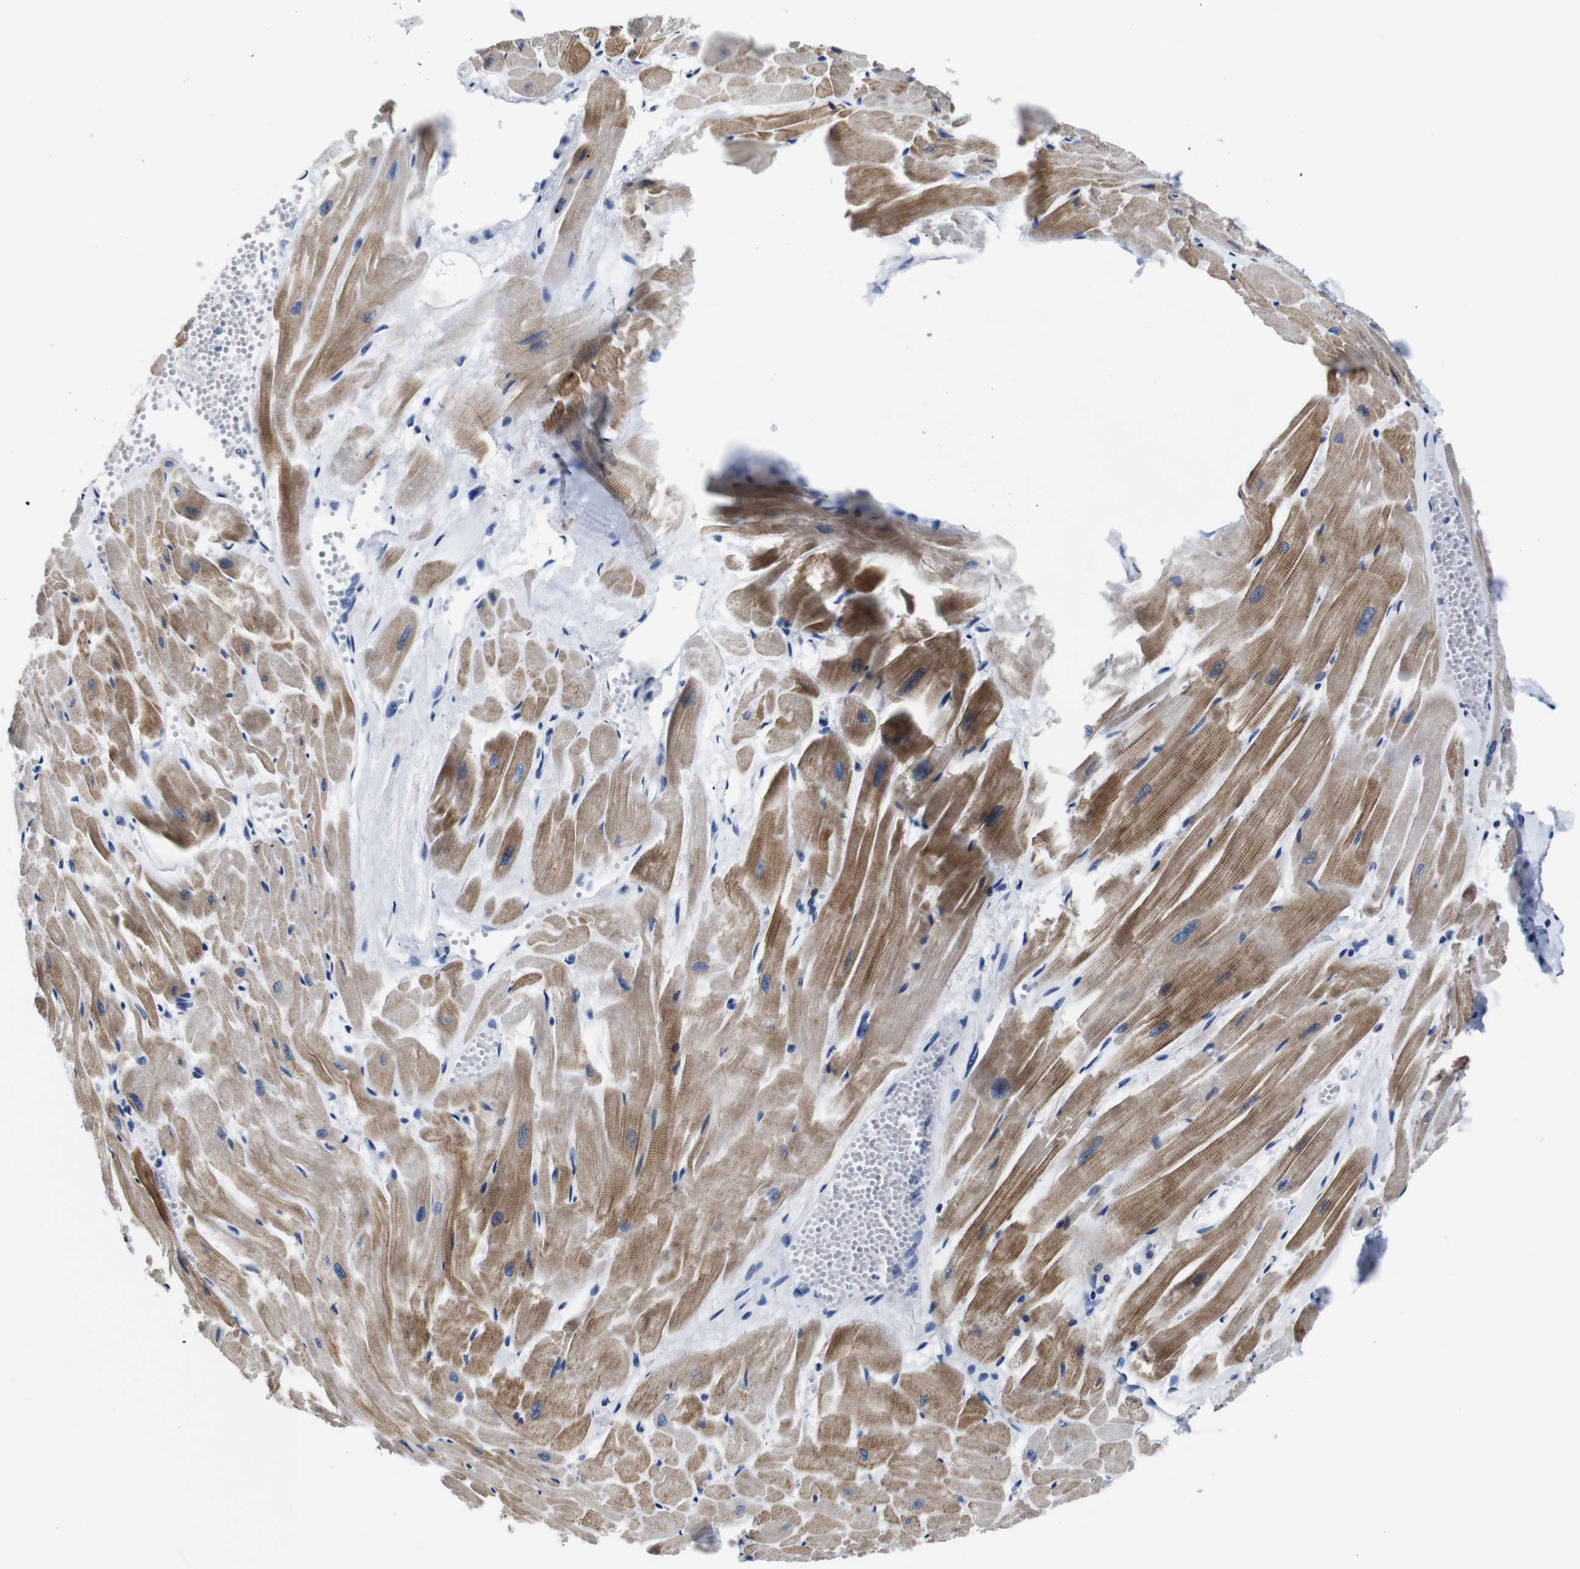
{"staining": {"intensity": "moderate", "quantity": ">75%", "location": "cytoplasmic/membranous"}, "tissue": "heart muscle", "cell_type": "Cardiomyocytes", "image_type": "normal", "snomed": [{"axis": "morphology", "description": "Normal tissue, NOS"}, {"axis": "topography", "description": "Heart"}], "caption": "Heart muscle stained for a protein reveals moderate cytoplasmic/membranous positivity in cardiomyocytes.", "gene": "SNX19", "patient": {"sex": "female", "age": 19}}